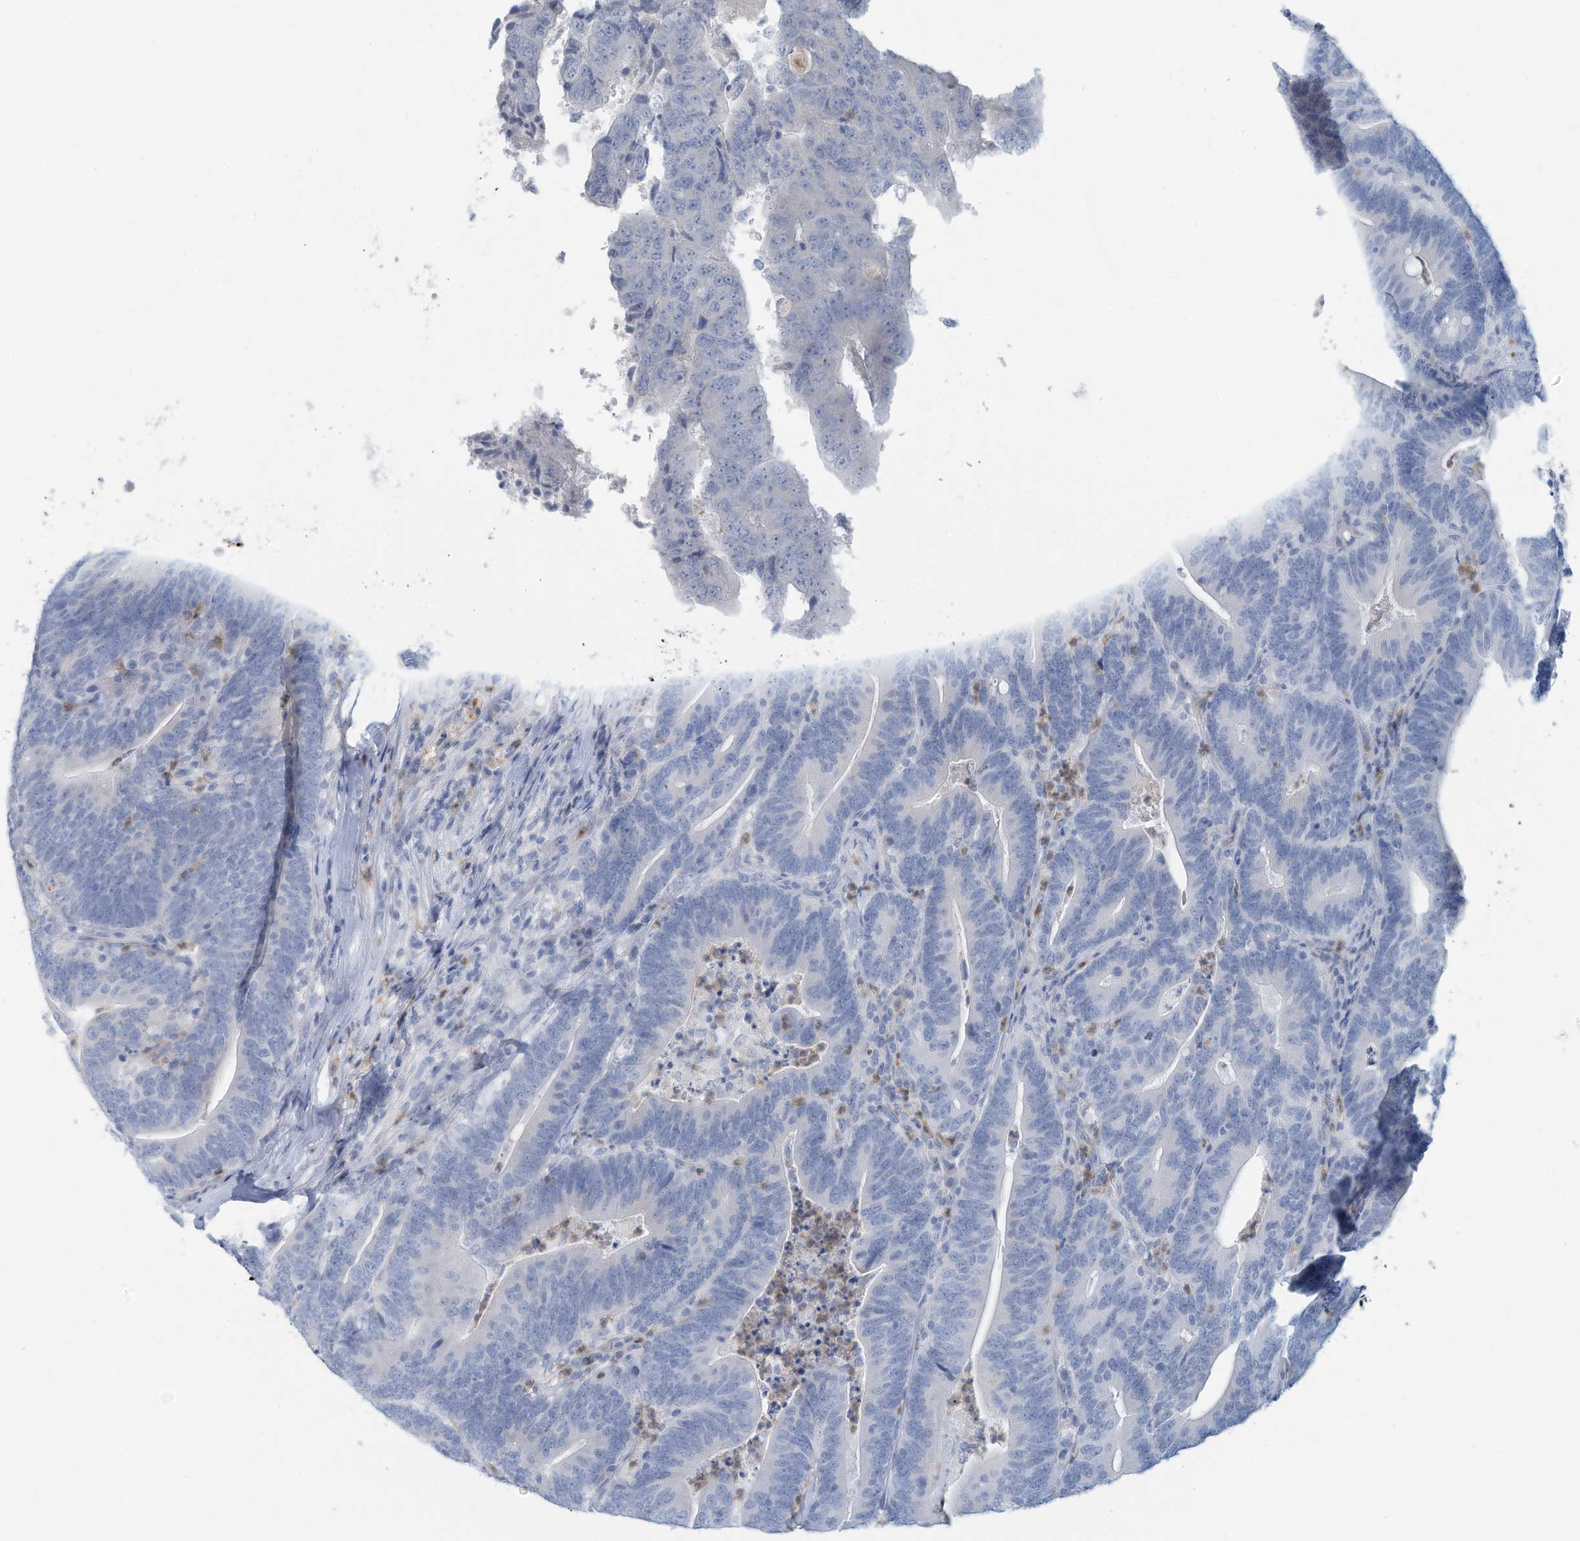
{"staining": {"intensity": "negative", "quantity": "none", "location": "none"}, "tissue": "colorectal cancer", "cell_type": "Tumor cells", "image_type": "cancer", "snomed": [{"axis": "morphology", "description": "Adenocarcinoma, NOS"}, {"axis": "topography", "description": "Colon"}], "caption": "An IHC histopathology image of colorectal cancer (adenocarcinoma) is shown. There is no staining in tumor cells of colorectal cancer (adenocarcinoma). (Stains: DAB (3,3'-diaminobenzidine) immunohistochemistry with hematoxylin counter stain, Microscopy: brightfield microscopy at high magnification).", "gene": "ERI2", "patient": {"sex": "female", "age": 67}}